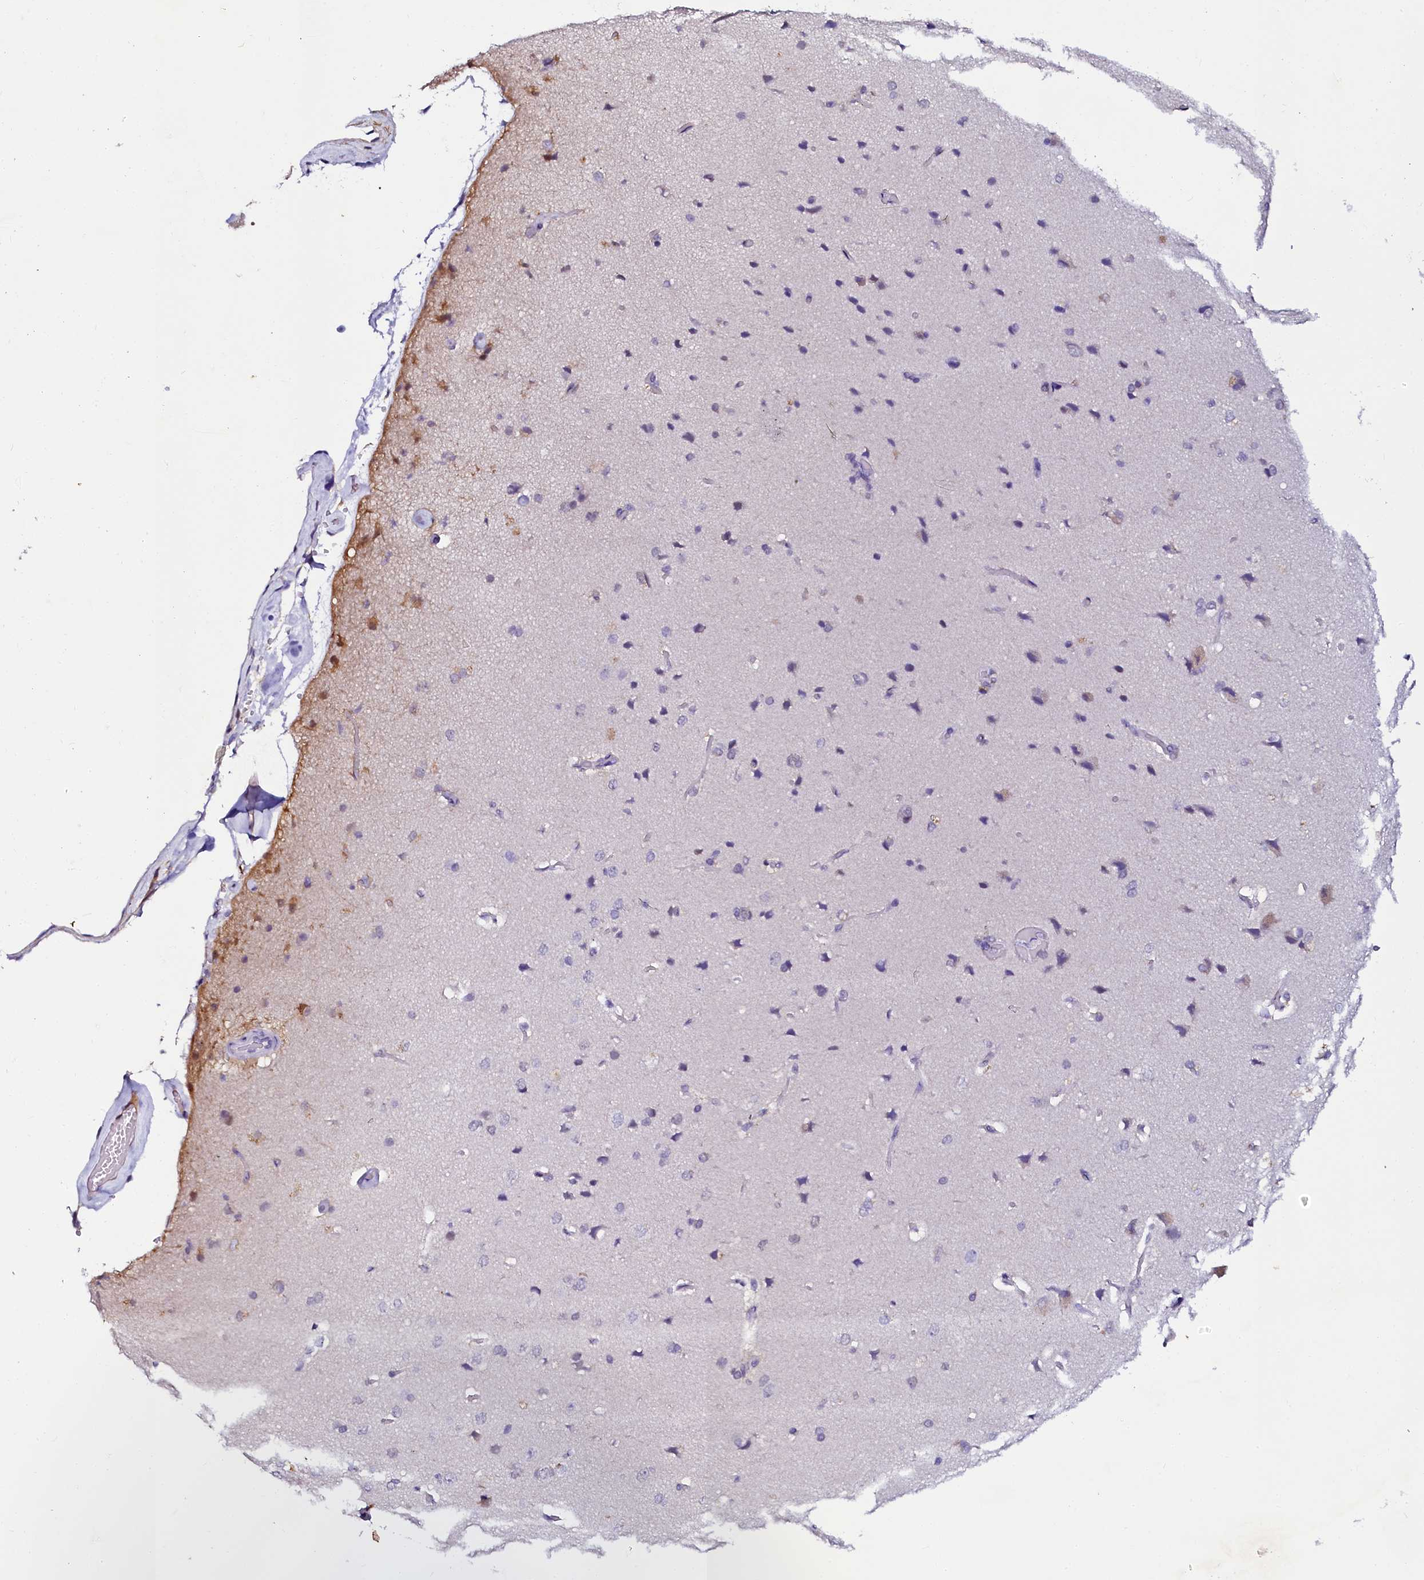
{"staining": {"intensity": "negative", "quantity": "none", "location": "none"}, "tissue": "cerebral cortex", "cell_type": "Endothelial cells", "image_type": "normal", "snomed": [{"axis": "morphology", "description": "Normal tissue, NOS"}, {"axis": "topography", "description": "Cerebral cortex"}], "caption": "The immunohistochemistry (IHC) micrograph has no significant expression in endothelial cells of cerebral cortex. The staining is performed using DAB (3,3'-diaminobenzidine) brown chromogen with nuclei counter-stained in using hematoxylin.", "gene": "SORD", "patient": {"sex": "male", "age": 62}}